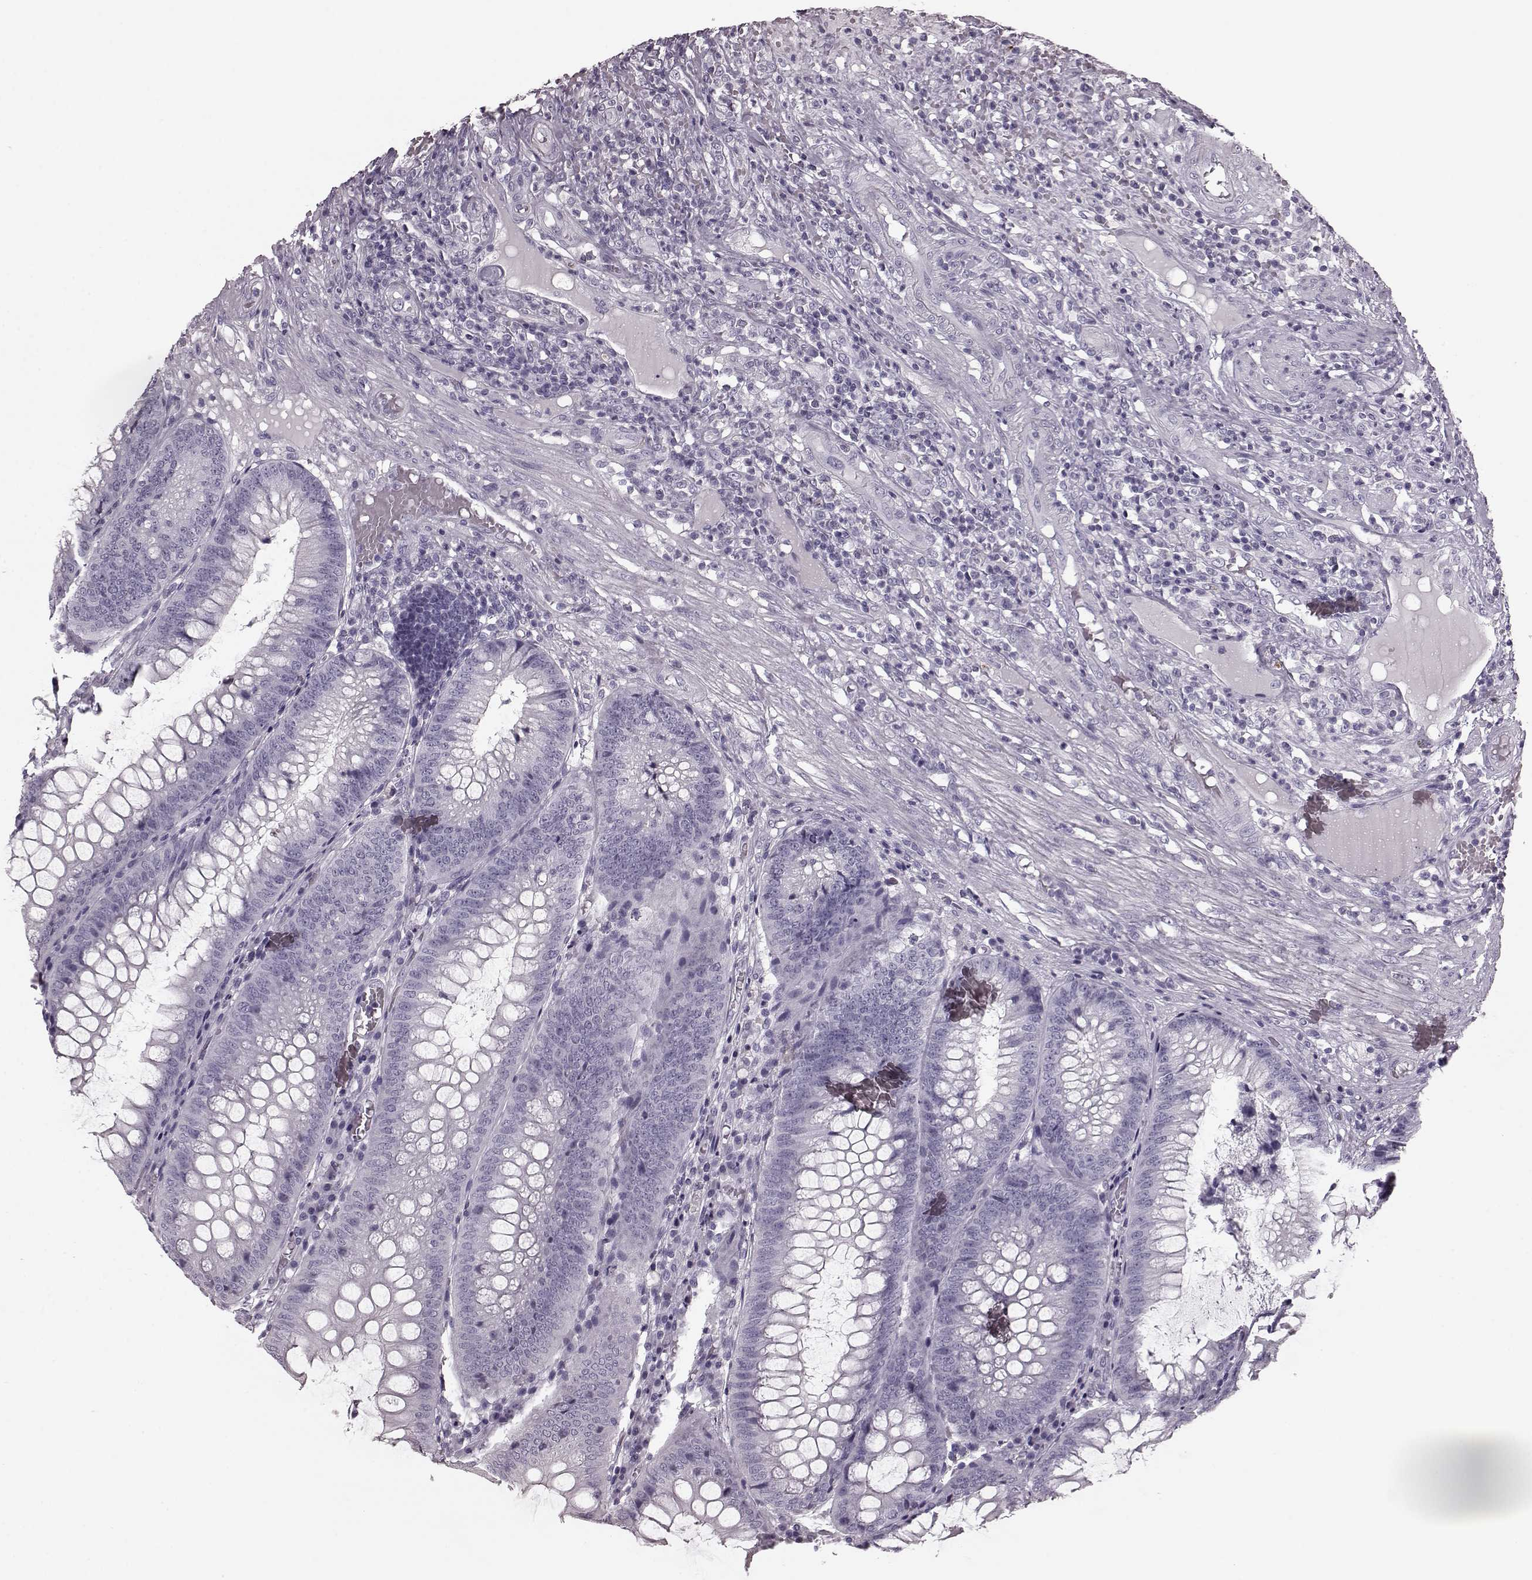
{"staining": {"intensity": "negative", "quantity": "none", "location": "none"}, "tissue": "appendix", "cell_type": "Glandular cells", "image_type": "normal", "snomed": [{"axis": "morphology", "description": "Normal tissue, NOS"}, {"axis": "morphology", "description": "Inflammation, NOS"}, {"axis": "topography", "description": "Appendix"}], "caption": "Immunohistochemistry (IHC) micrograph of unremarkable human appendix stained for a protein (brown), which reveals no staining in glandular cells.", "gene": "CST7", "patient": {"sex": "male", "age": 16}}